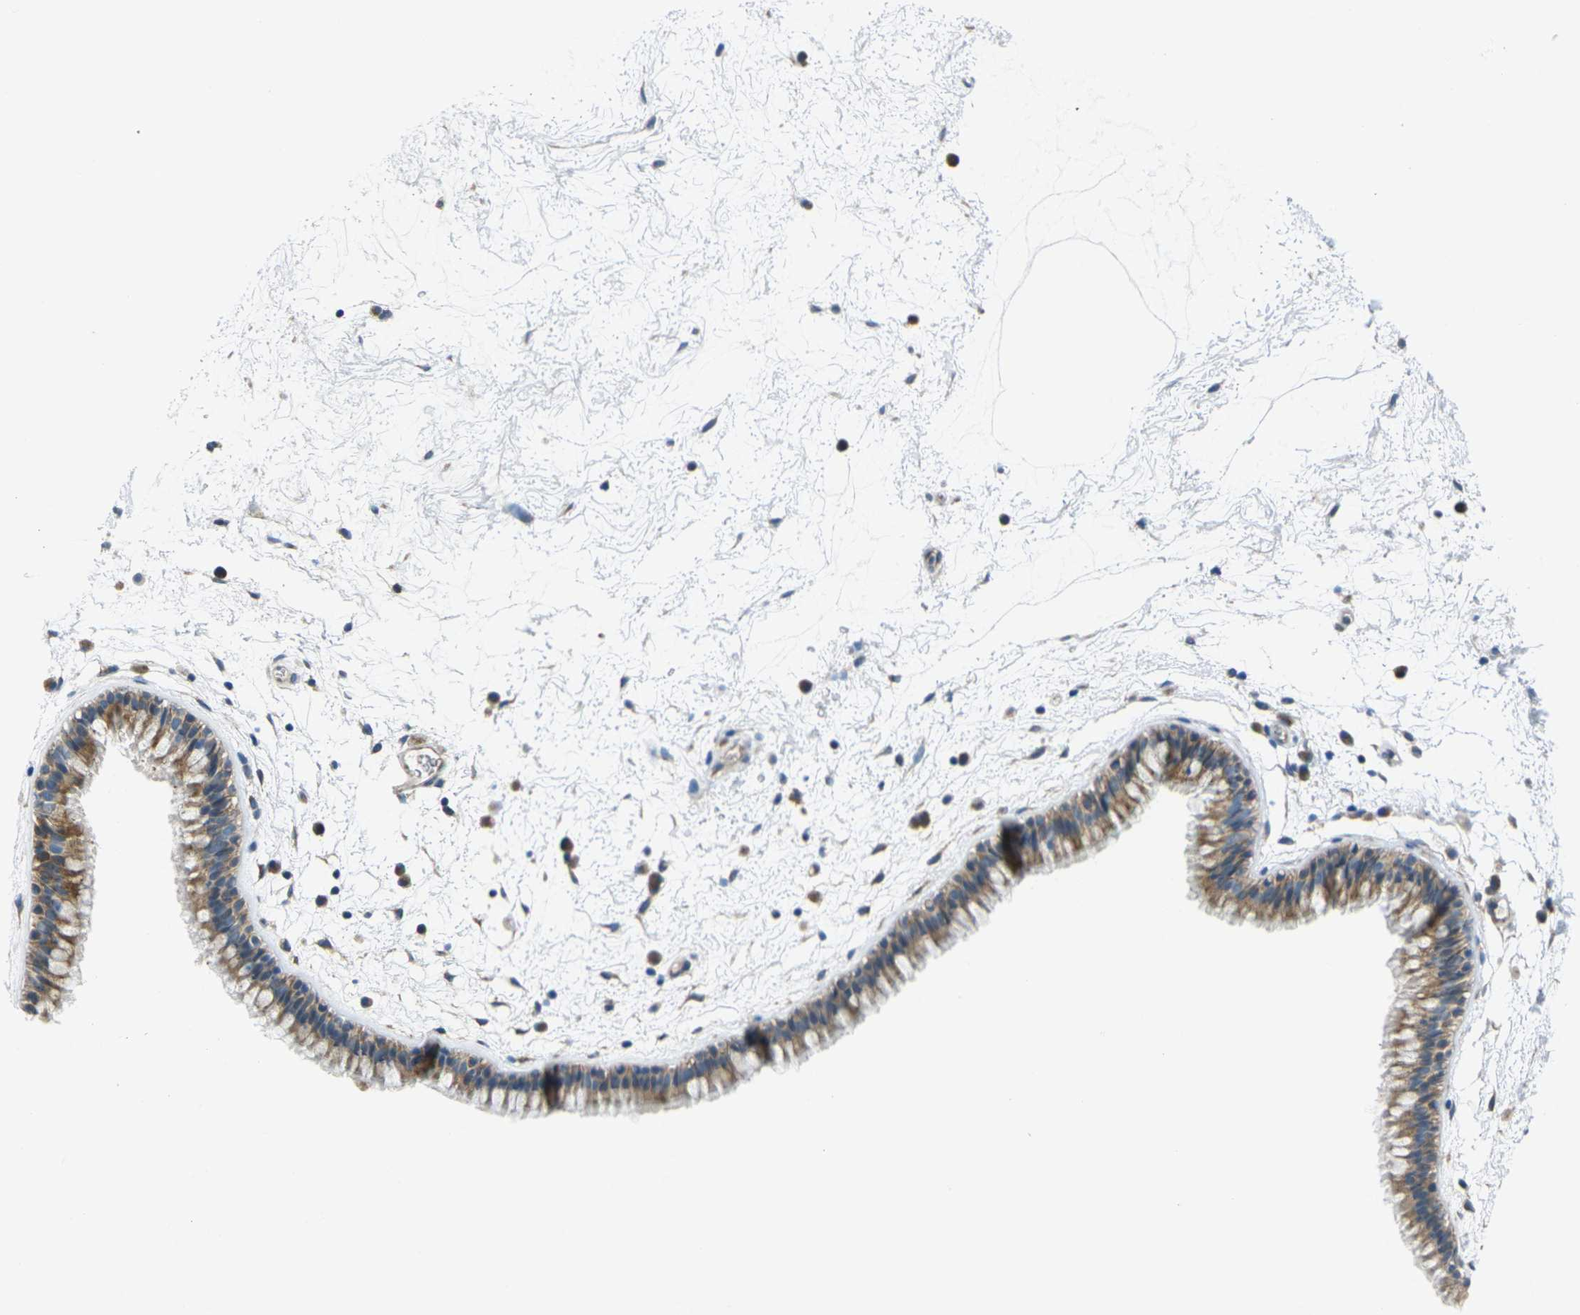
{"staining": {"intensity": "moderate", "quantity": ">75%", "location": "cytoplasmic/membranous"}, "tissue": "nasopharynx", "cell_type": "Respiratory epithelial cells", "image_type": "normal", "snomed": [{"axis": "morphology", "description": "Normal tissue, NOS"}, {"axis": "morphology", "description": "Inflammation, NOS"}, {"axis": "topography", "description": "Nasopharynx"}], "caption": "Moderate cytoplasmic/membranous positivity for a protein is appreciated in approximately >75% of respiratory epithelial cells of normal nasopharynx using IHC.", "gene": "TMEM120B", "patient": {"sex": "male", "age": 48}}